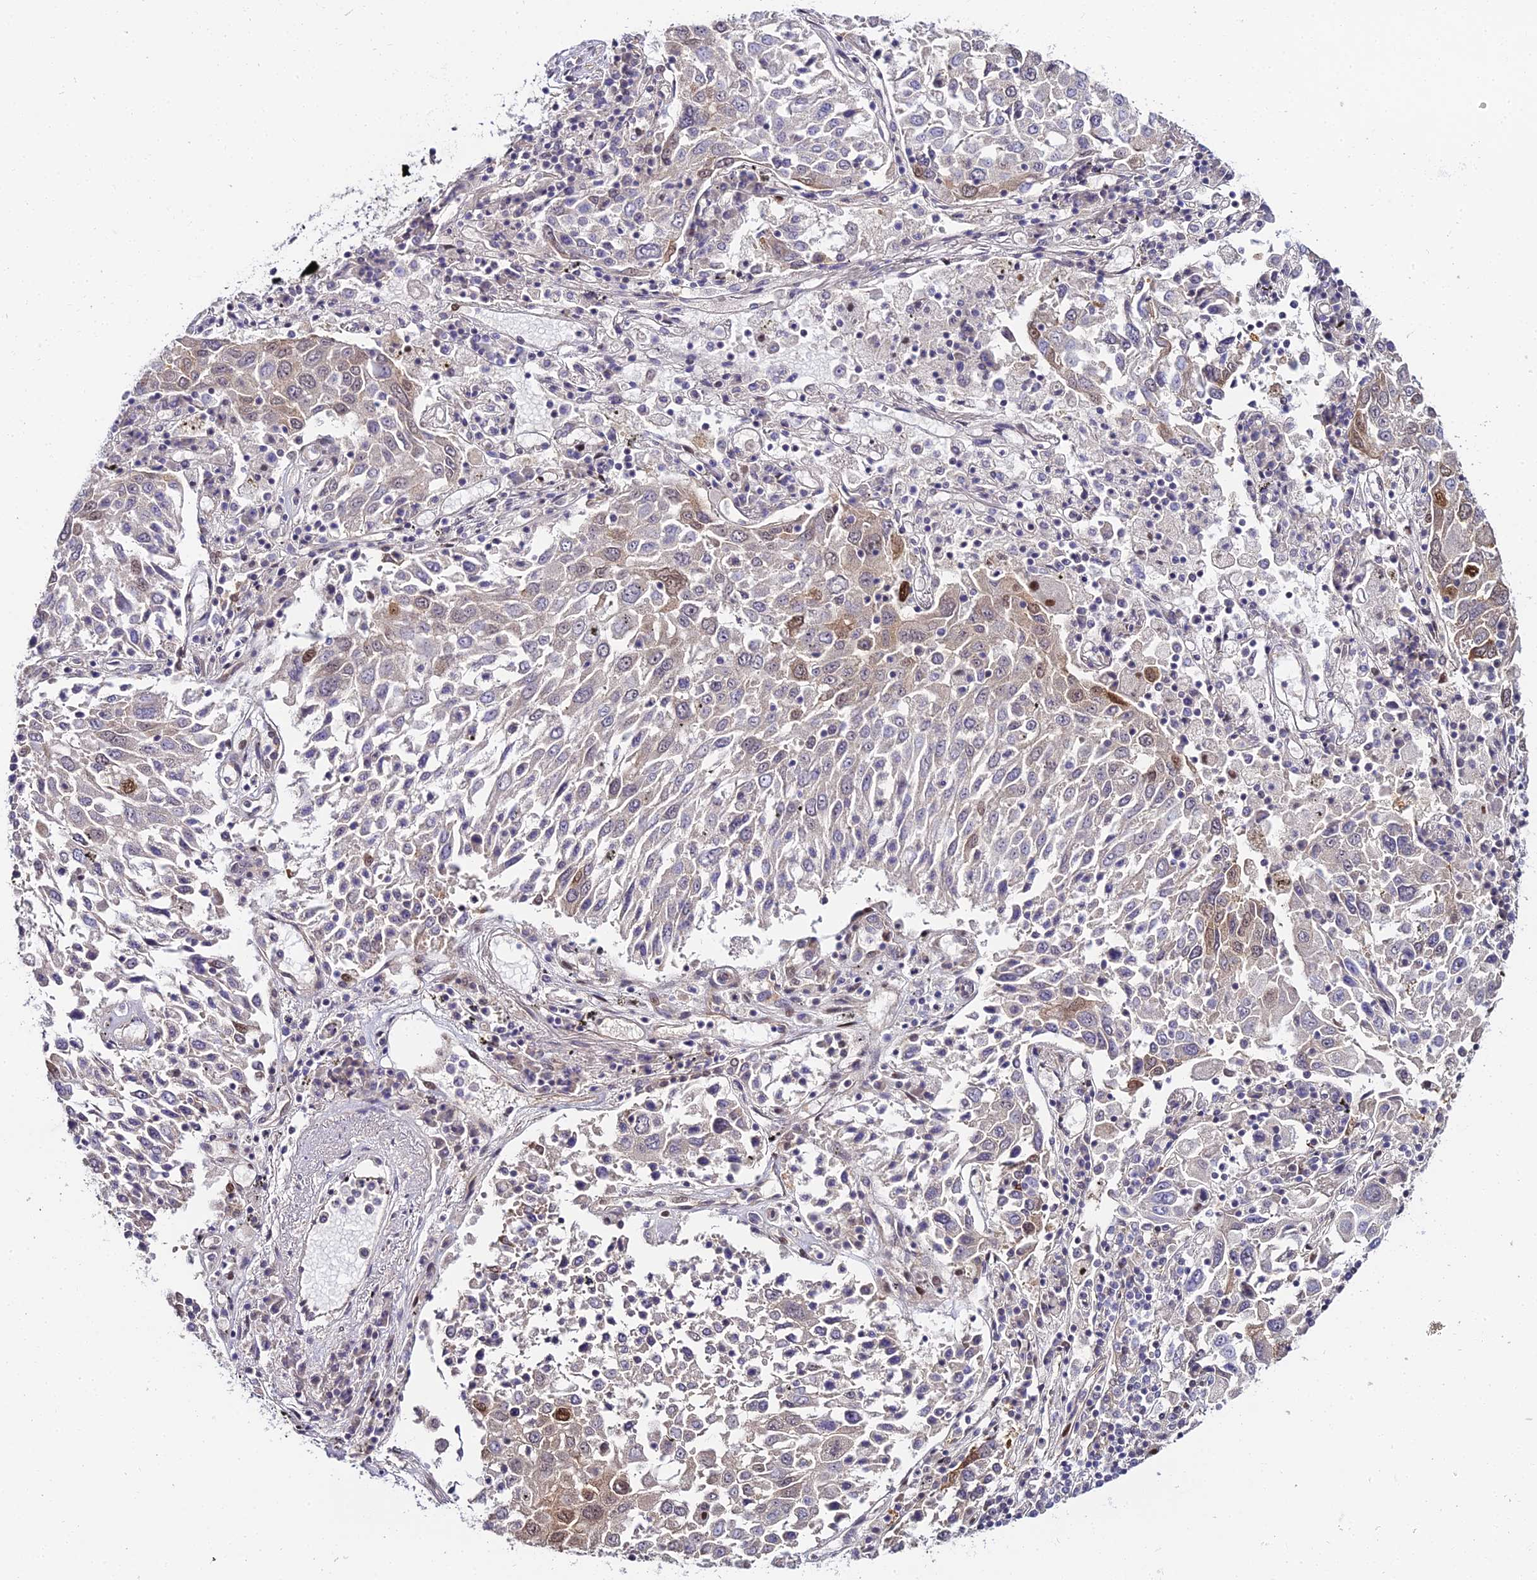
{"staining": {"intensity": "moderate", "quantity": "<25%", "location": "nuclear"}, "tissue": "lung cancer", "cell_type": "Tumor cells", "image_type": "cancer", "snomed": [{"axis": "morphology", "description": "Squamous cell carcinoma, NOS"}, {"axis": "topography", "description": "Lung"}], "caption": "Human lung squamous cell carcinoma stained with a brown dye demonstrates moderate nuclear positive expression in about <25% of tumor cells.", "gene": "ZNF707", "patient": {"sex": "male", "age": 65}}